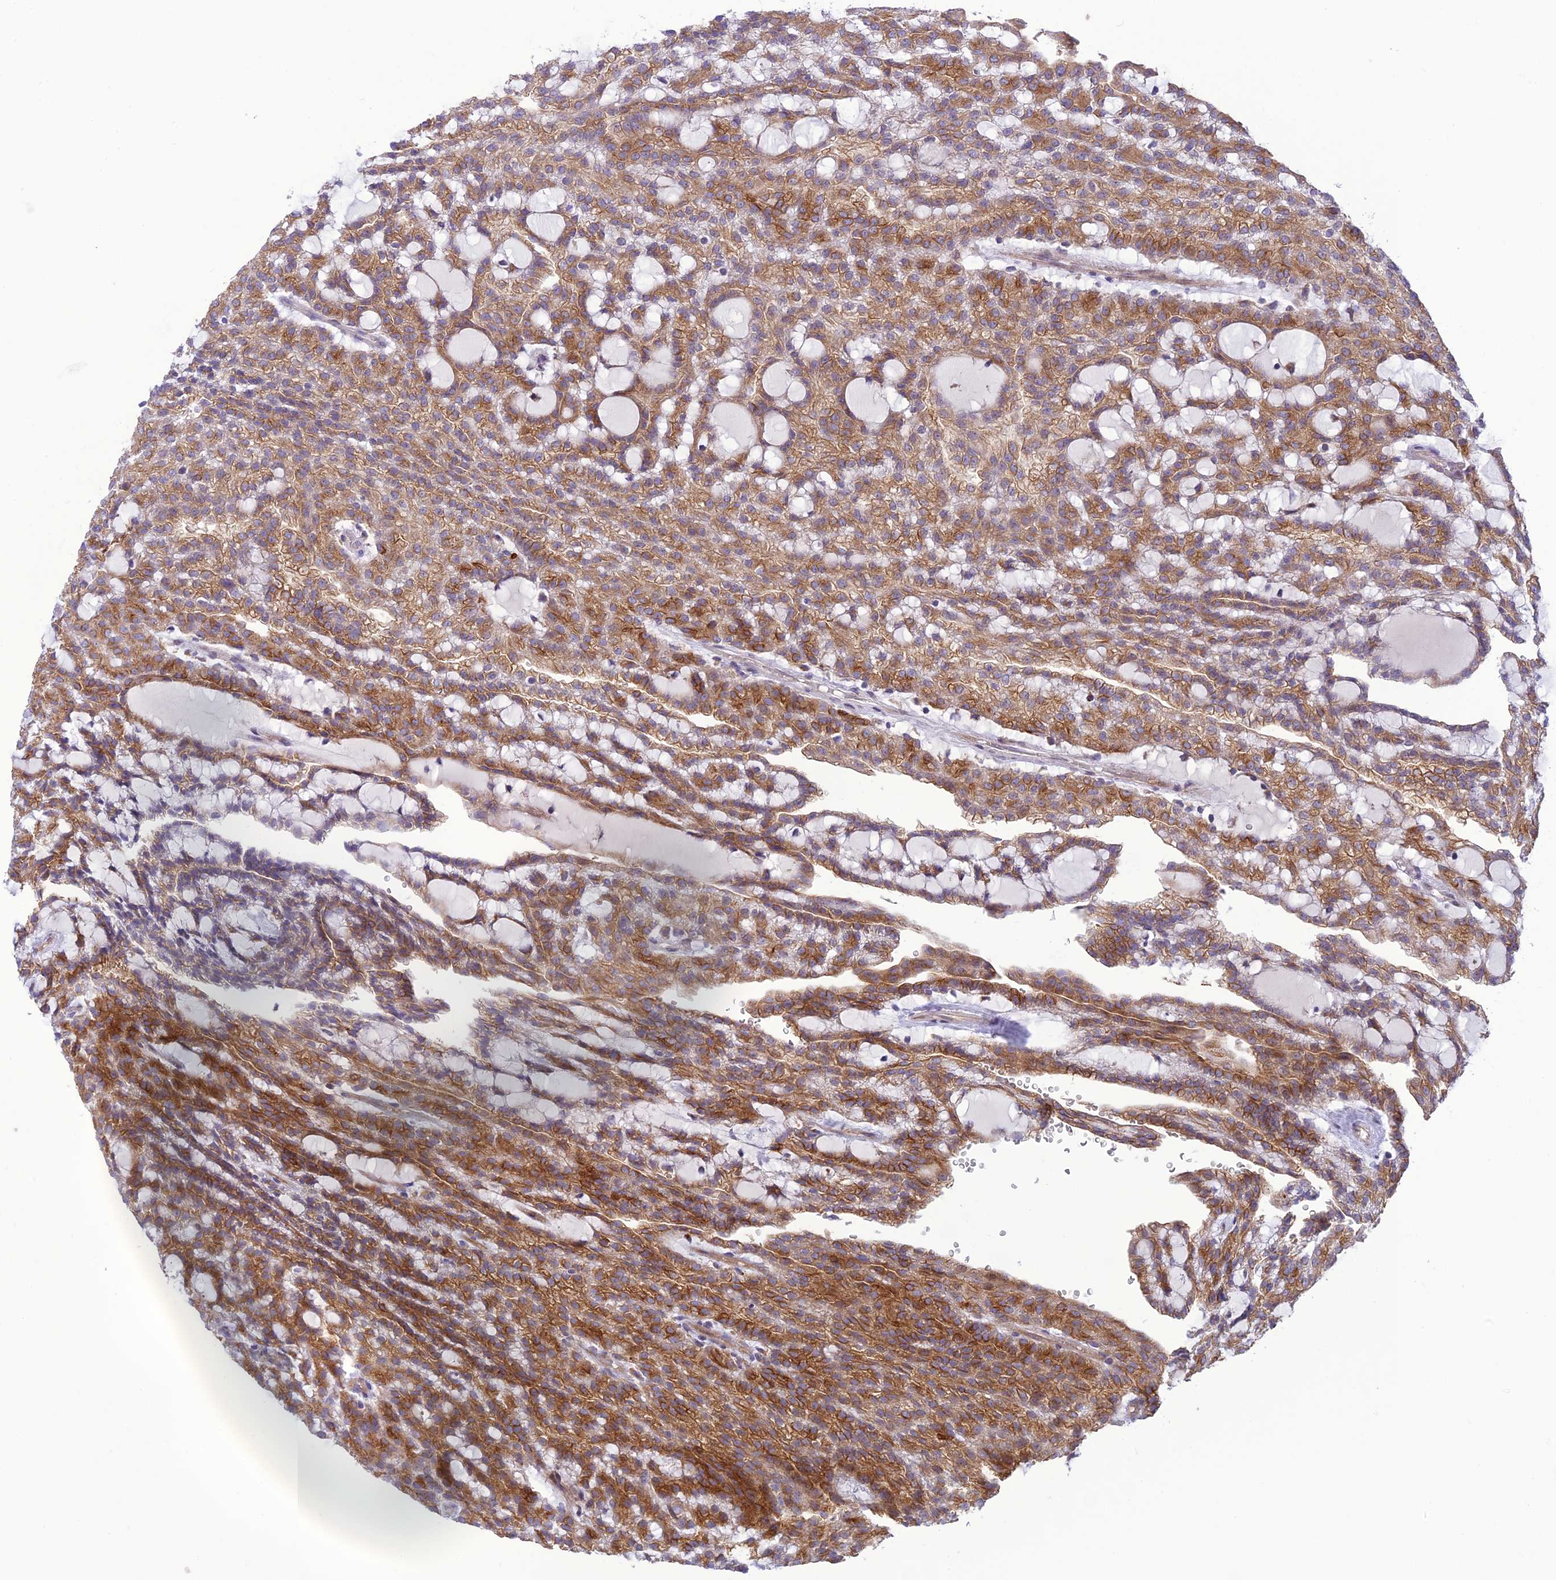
{"staining": {"intensity": "moderate", "quantity": ">75%", "location": "cytoplasmic/membranous"}, "tissue": "renal cancer", "cell_type": "Tumor cells", "image_type": "cancer", "snomed": [{"axis": "morphology", "description": "Adenocarcinoma, NOS"}, {"axis": "topography", "description": "Kidney"}], "caption": "This photomicrograph demonstrates immunohistochemistry (IHC) staining of human renal adenocarcinoma, with medium moderate cytoplasmic/membranous expression in about >75% of tumor cells.", "gene": "JMY", "patient": {"sex": "male", "age": 63}}